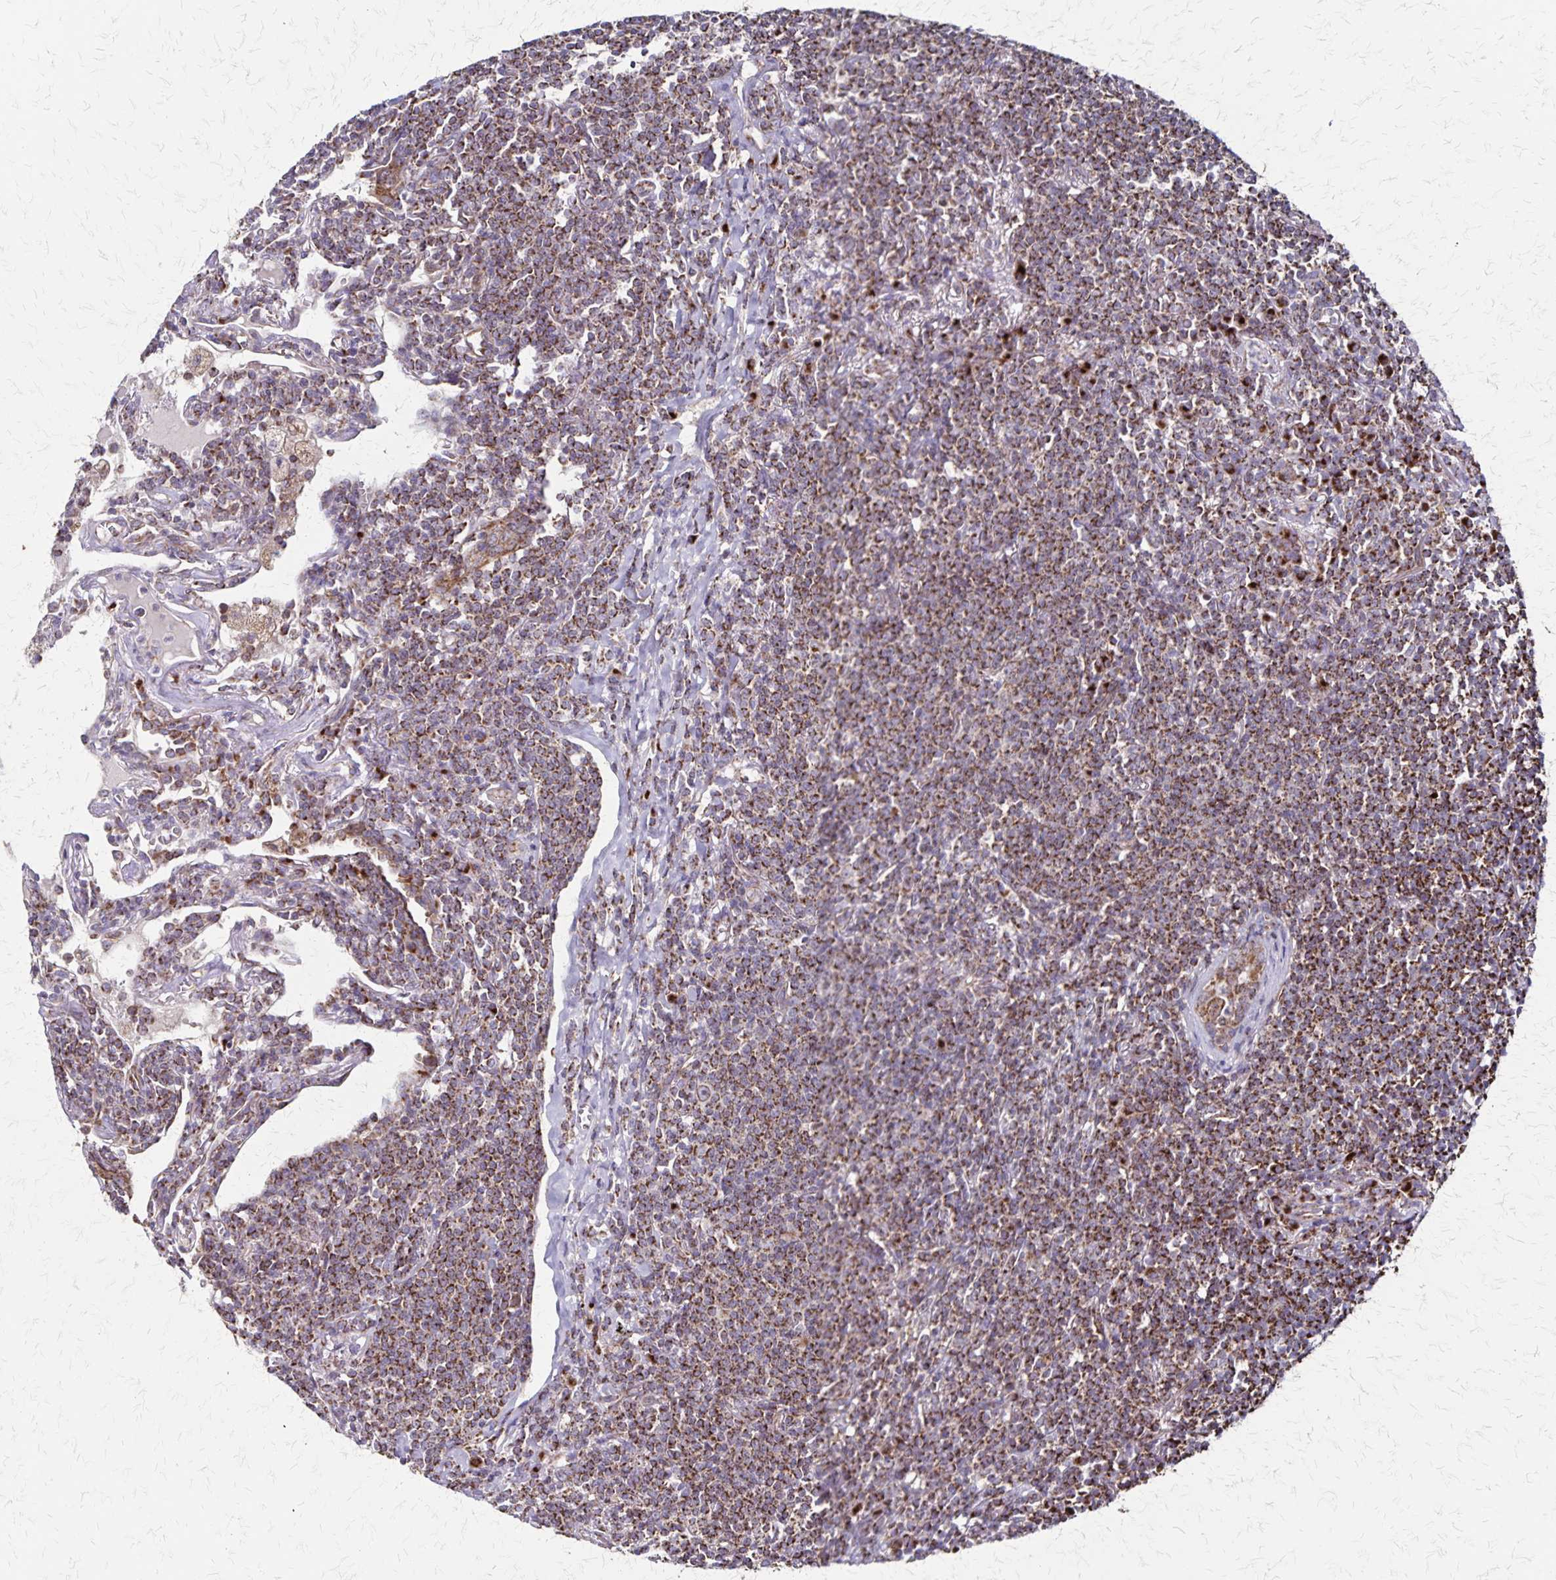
{"staining": {"intensity": "moderate", "quantity": ">75%", "location": "cytoplasmic/membranous"}, "tissue": "lymphoma", "cell_type": "Tumor cells", "image_type": "cancer", "snomed": [{"axis": "morphology", "description": "Malignant lymphoma, non-Hodgkin's type, Low grade"}, {"axis": "topography", "description": "Lung"}], "caption": "Approximately >75% of tumor cells in lymphoma display moderate cytoplasmic/membranous protein expression as visualized by brown immunohistochemical staining.", "gene": "NFS1", "patient": {"sex": "female", "age": 71}}